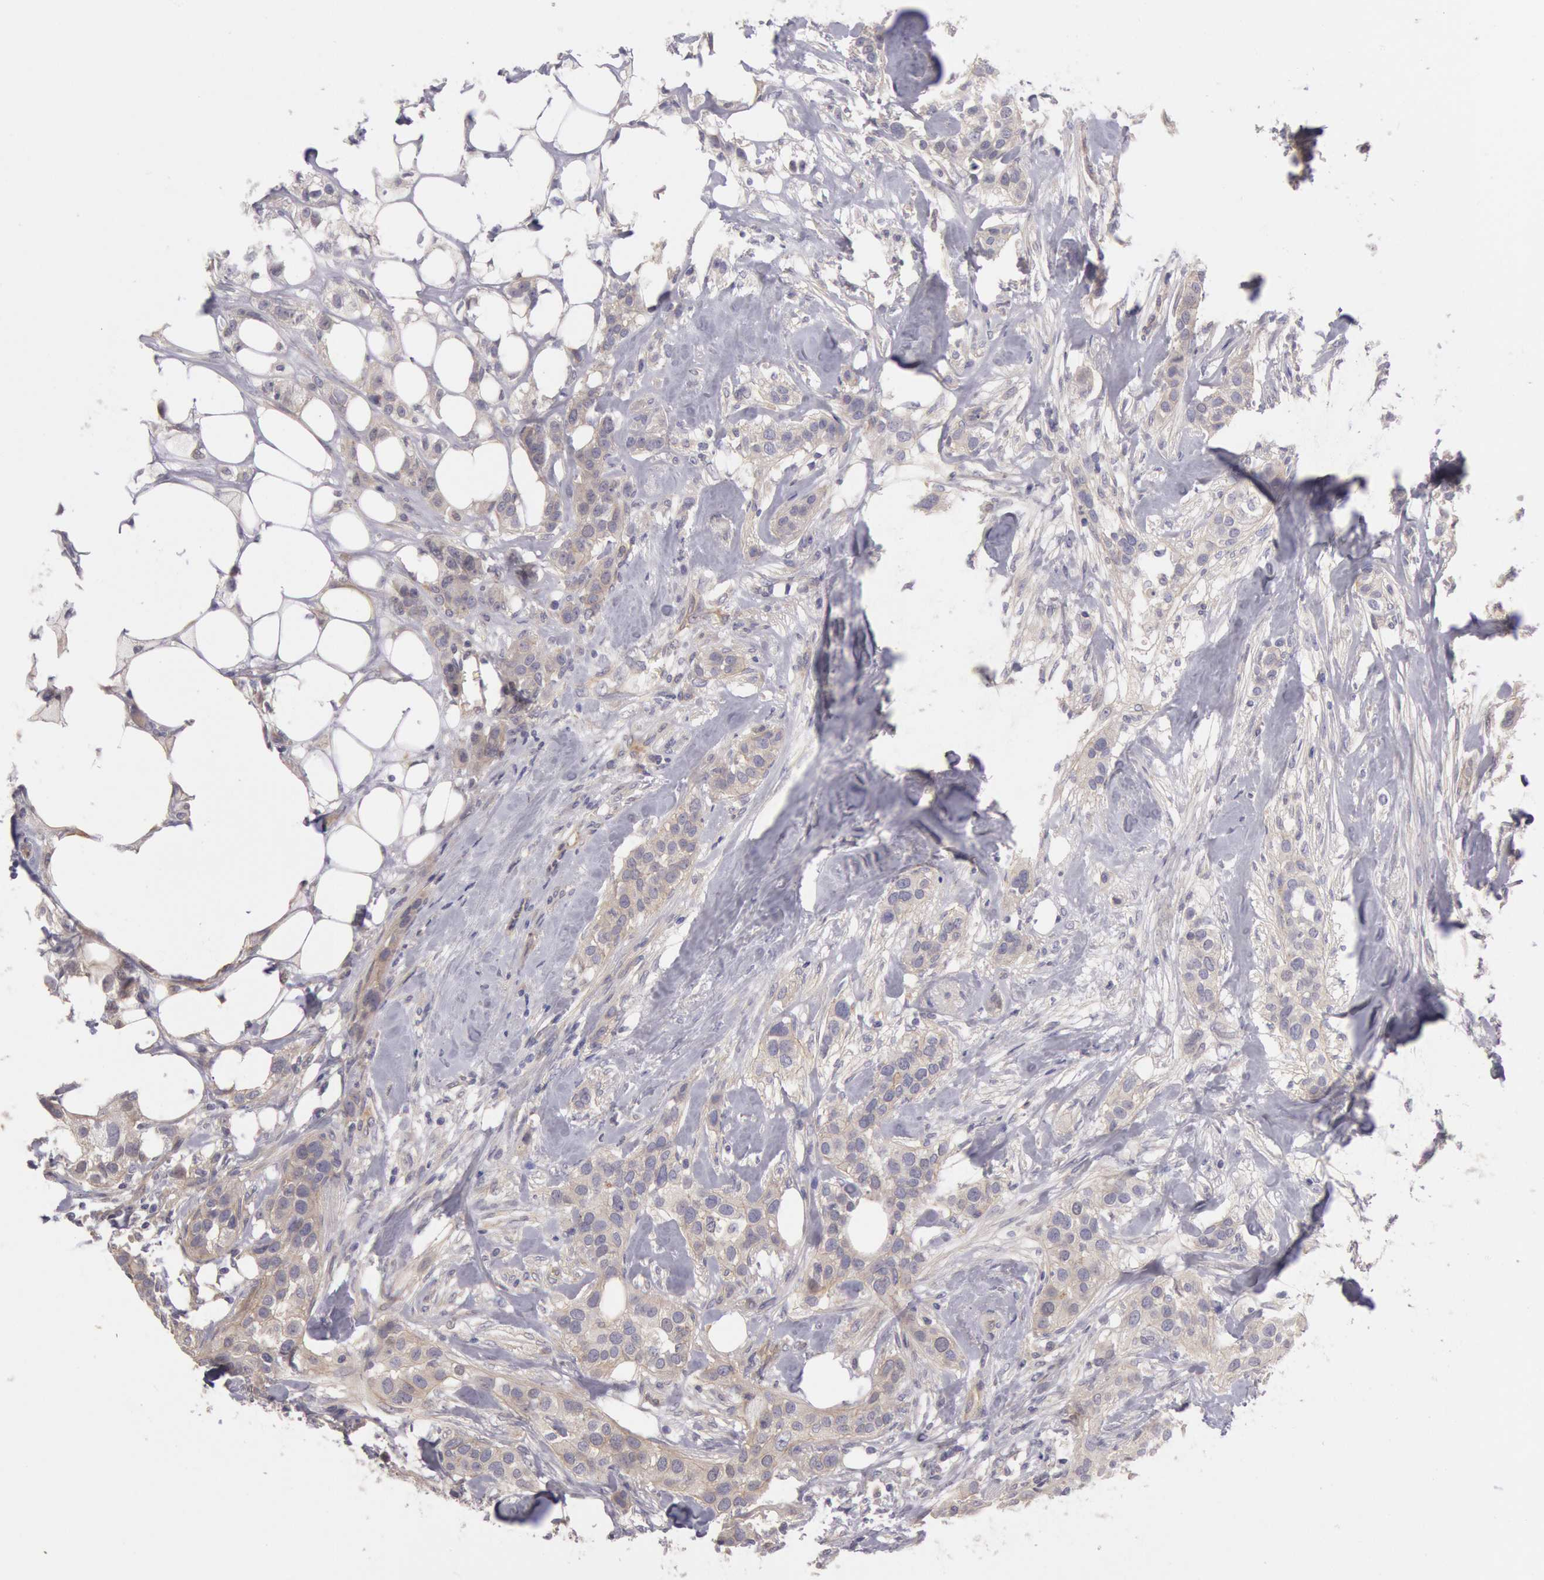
{"staining": {"intensity": "negative", "quantity": "none", "location": "none"}, "tissue": "breast cancer", "cell_type": "Tumor cells", "image_type": "cancer", "snomed": [{"axis": "morphology", "description": "Duct carcinoma"}, {"axis": "topography", "description": "Breast"}], "caption": "Immunohistochemical staining of breast invasive ductal carcinoma demonstrates no significant staining in tumor cells. (Stains: DAB immunohistochemistry (IHC) with hematoxylin counter stain, Microscopy: brightfield microscopy at high magnification).", "gene": "AMOTL1", "patient": {"sex": "female", "age": 45}}